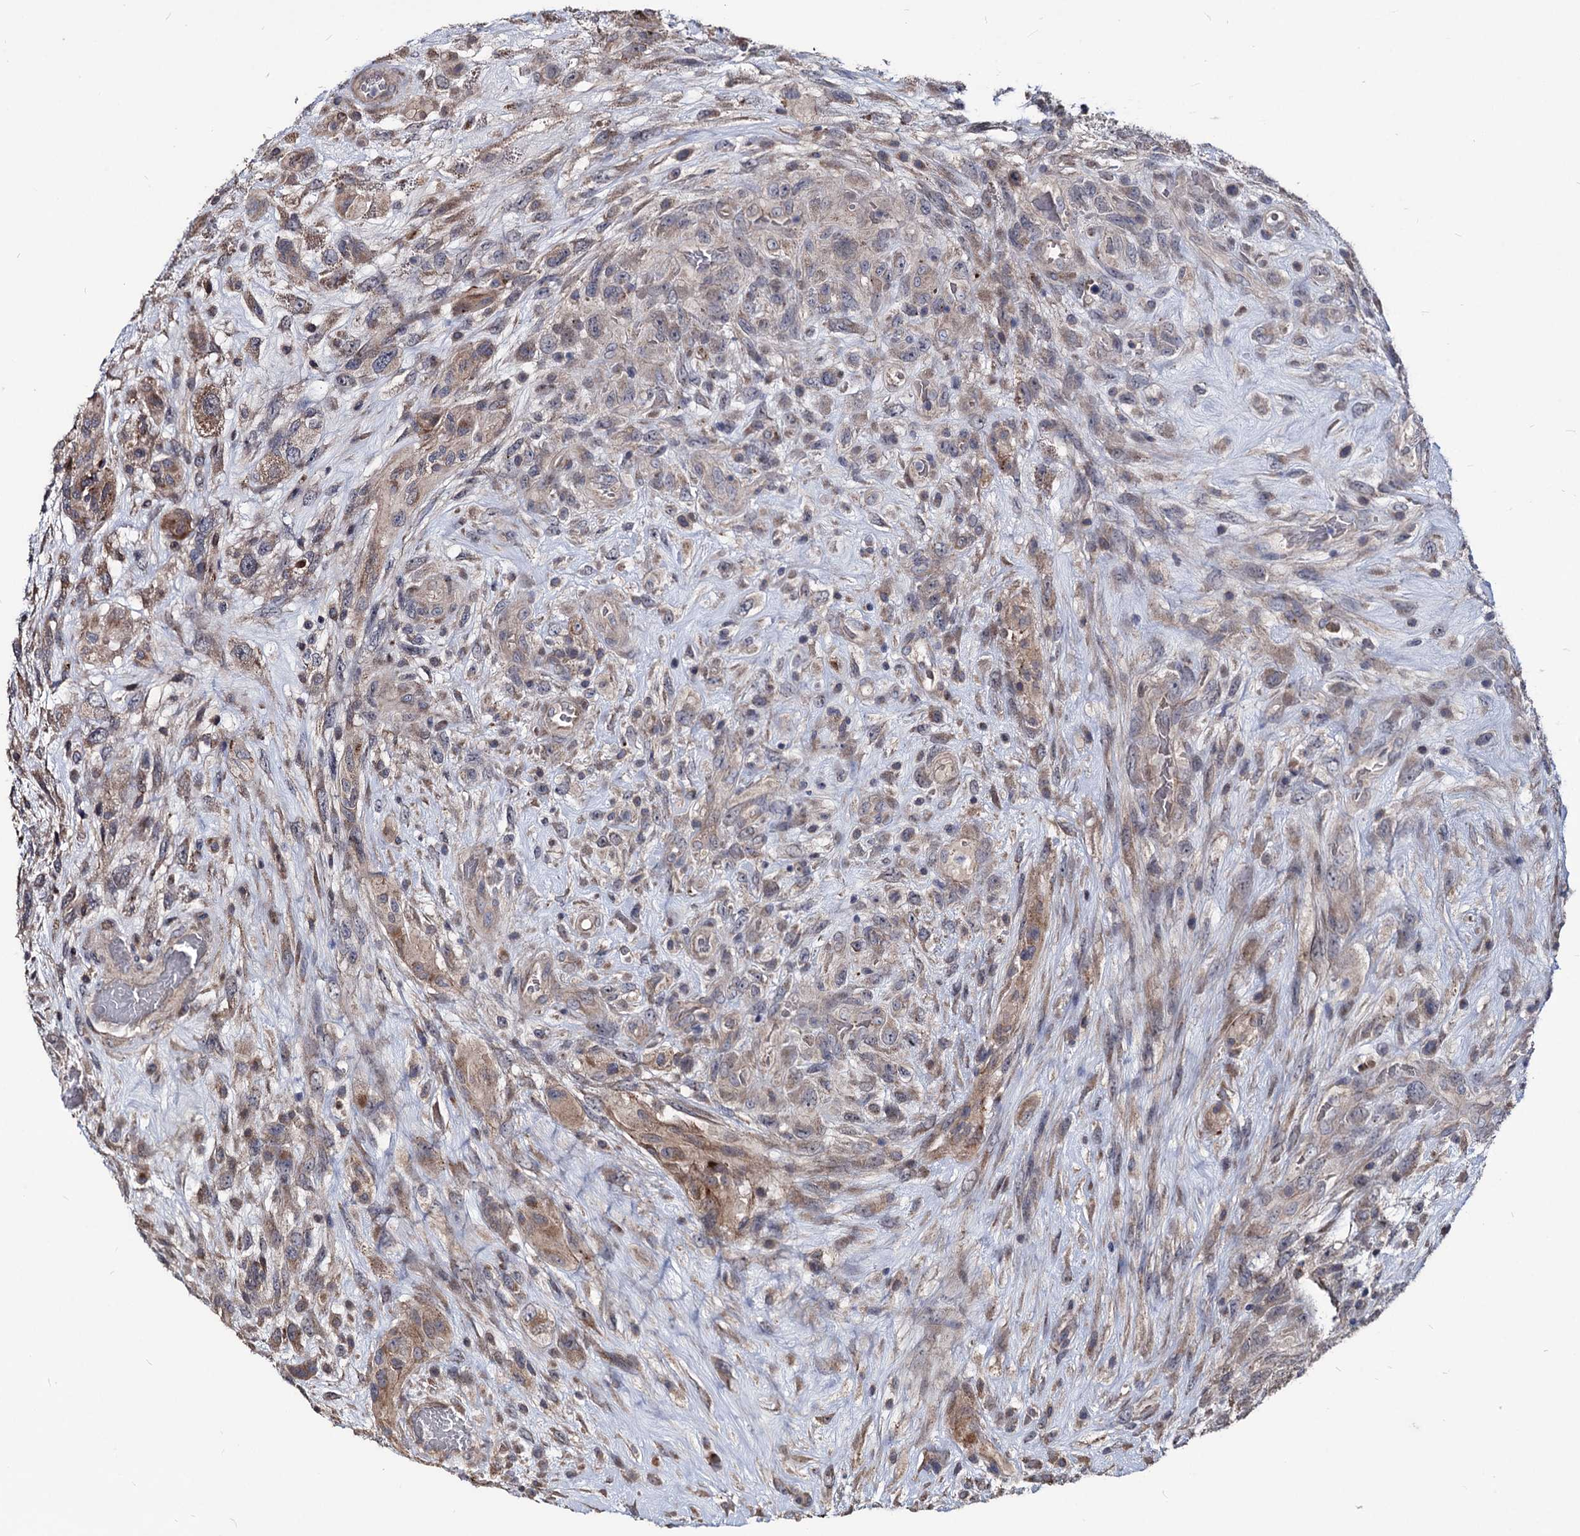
{"staining": {"intensity": "weak", "quantity": "25%-75%", "location": "cytoplasmic/membranous"}, "tissue": "glioma", "cell_type": "Tumor cells", "image_type": "cancer", "snomed": [{"axis": "morphology", "description": "Glioma, malignant, High grade"}, {"axis": "topography", "description": "Brain"}], "caption": "High-magnification brightfield microscopy of malignant glioma (high-grade) stained with DAB (3,3'-diaminobenzidine) (brown) and counterstained with hematoxylin (blue). tumor cells exhibit weak cytoplasmic/membranous staining is identified in about25%-75% of cells.", "gene": "SMAGP", "patient": {"sex": "male", "age": 61}}